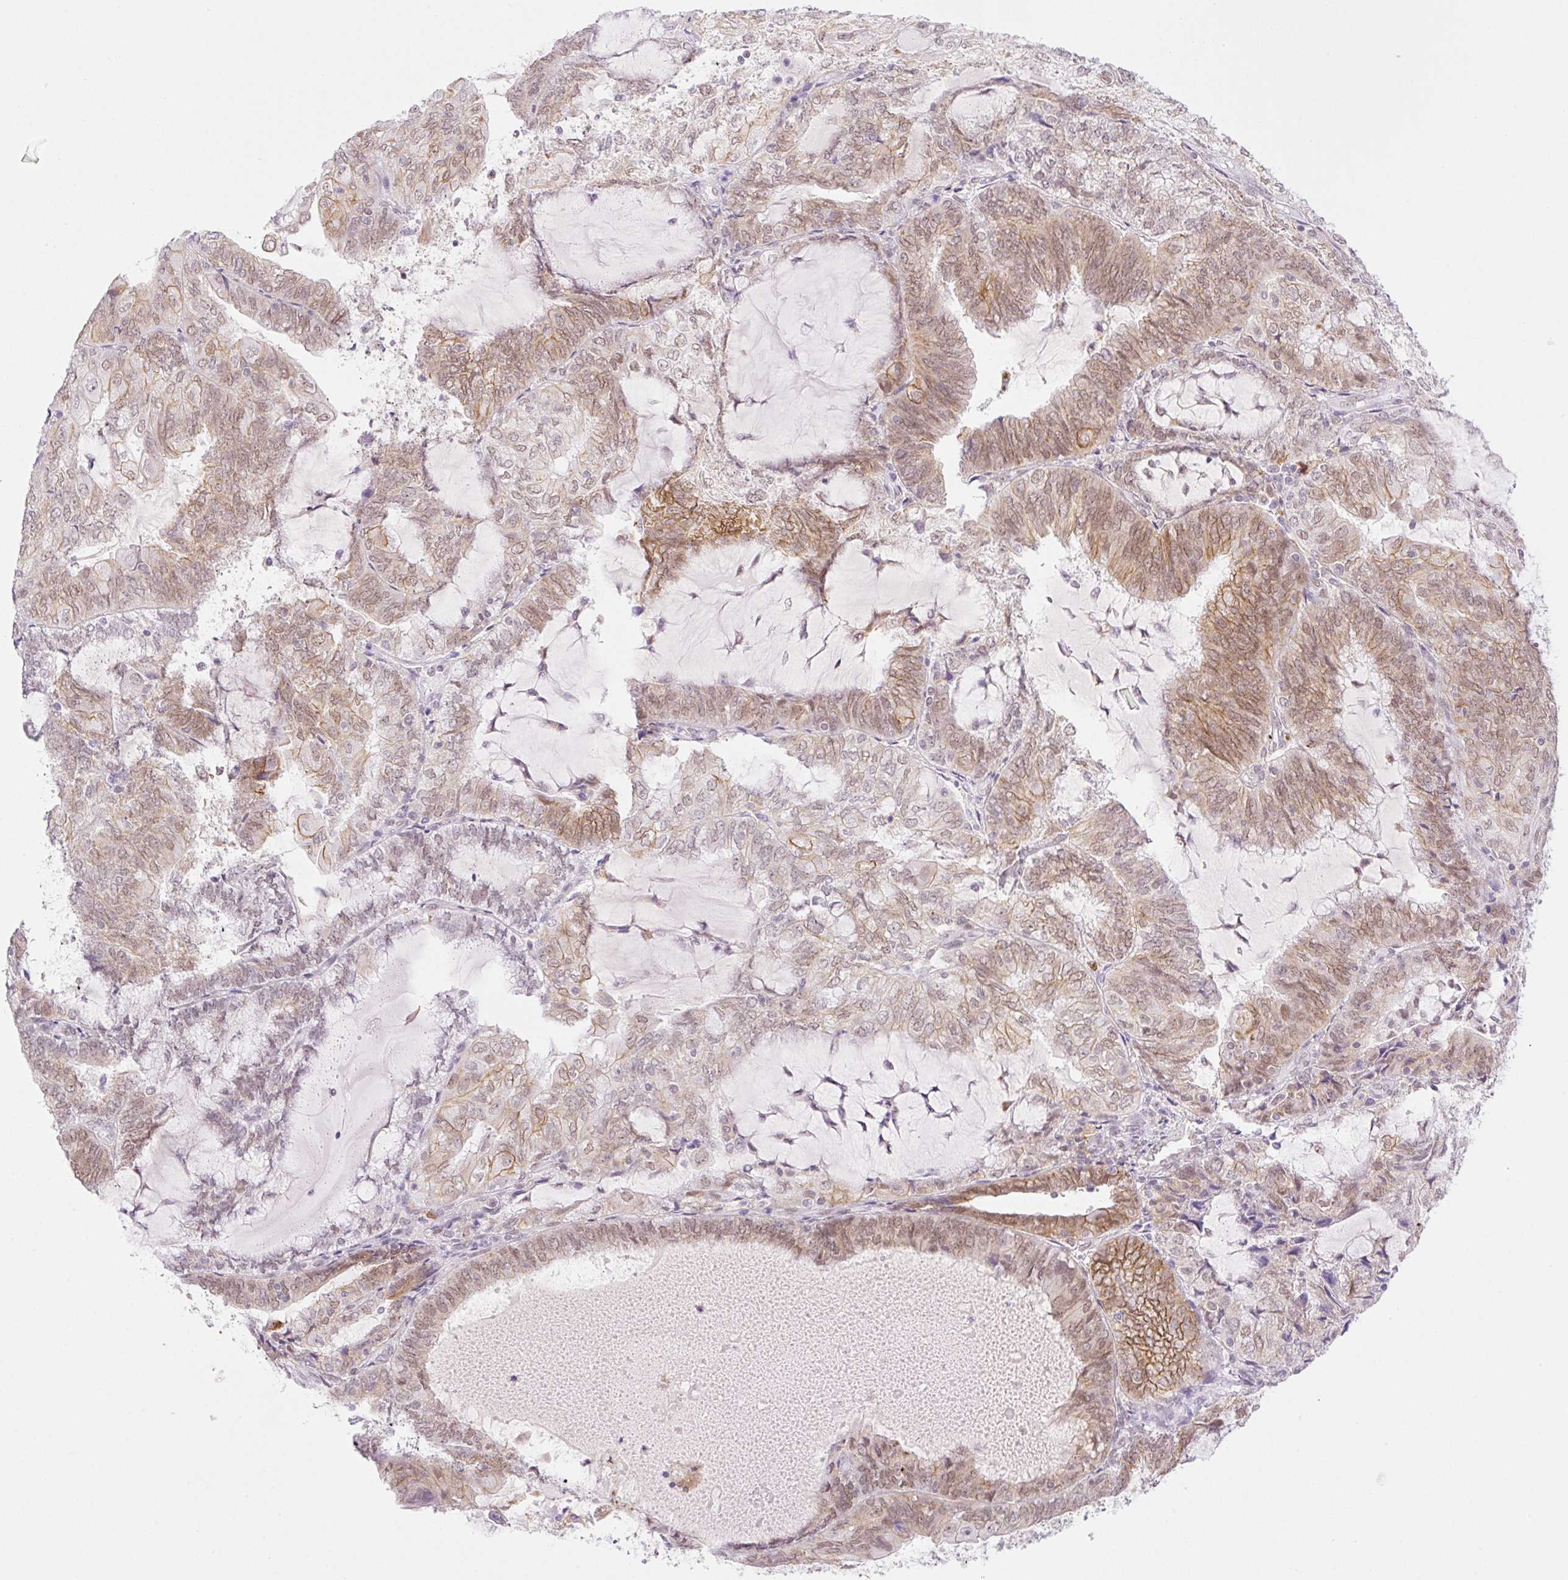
{"staining": {"intensity": "moderate", "quantity": "25%-75%", "location": "cytoplasmic/membranous,nuclear"}, "tissue": "endometrial cancer", "cell_type": "Tumor cells", "image_type": "cancer", "snomed": [{"axis": "morphology", "description": "Adenocarcinoma, NOS"}, {"axis": "topography", "description": "Endometrium"}], "caption": "IHC histopathology image of neoplastic tissue: human endometrial cancer stained using IHC demonstrates medium levels of moderate protein expression localized specifically in the cytoplasmic/membranous and nuclear of tumor cells, appearing as a cytoplasmic/membranous and nuclear brown color.", "gene": "PALM3", "patient": {"sex": "female", "age": 81}}